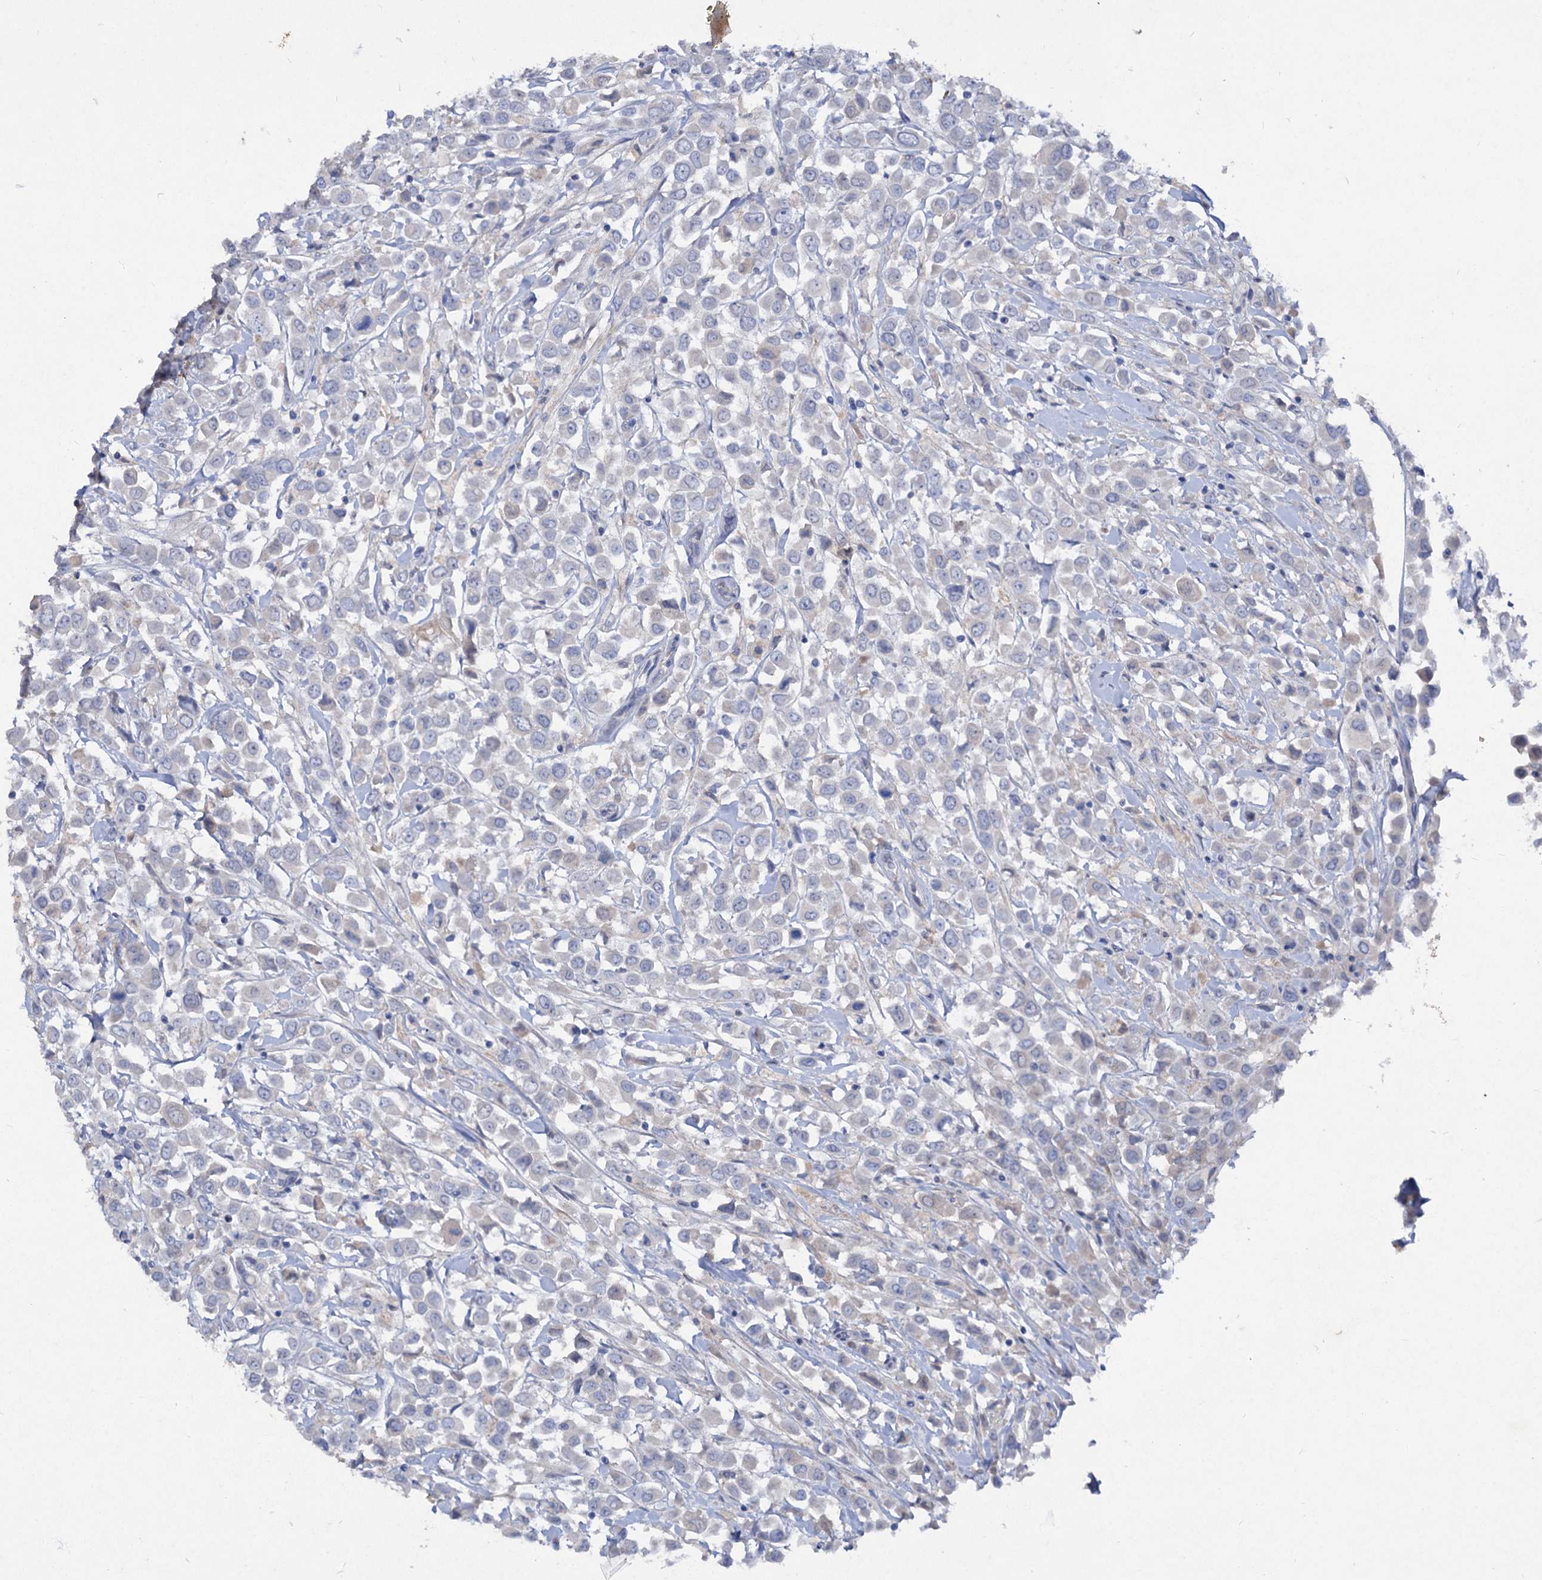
{"staining": {"intensity": "negative", "quantity": "none", "location": "none"}, "tissue": "breast cancer", "cell_type": "Tumor cells", "image_type": "cancer", "snomed": [{"axis": "morphology", "description": "Duct carcinoma"}, {"axis": "topography", "description": "Breast"}], "caption": "A high-resolution histopathology image shows IHC staining of breast intraductal carcinoma, which displays no significant staining in tumor cells.", "gene": "ATP4A", "patient": {"sex": "female", "age": 61}}